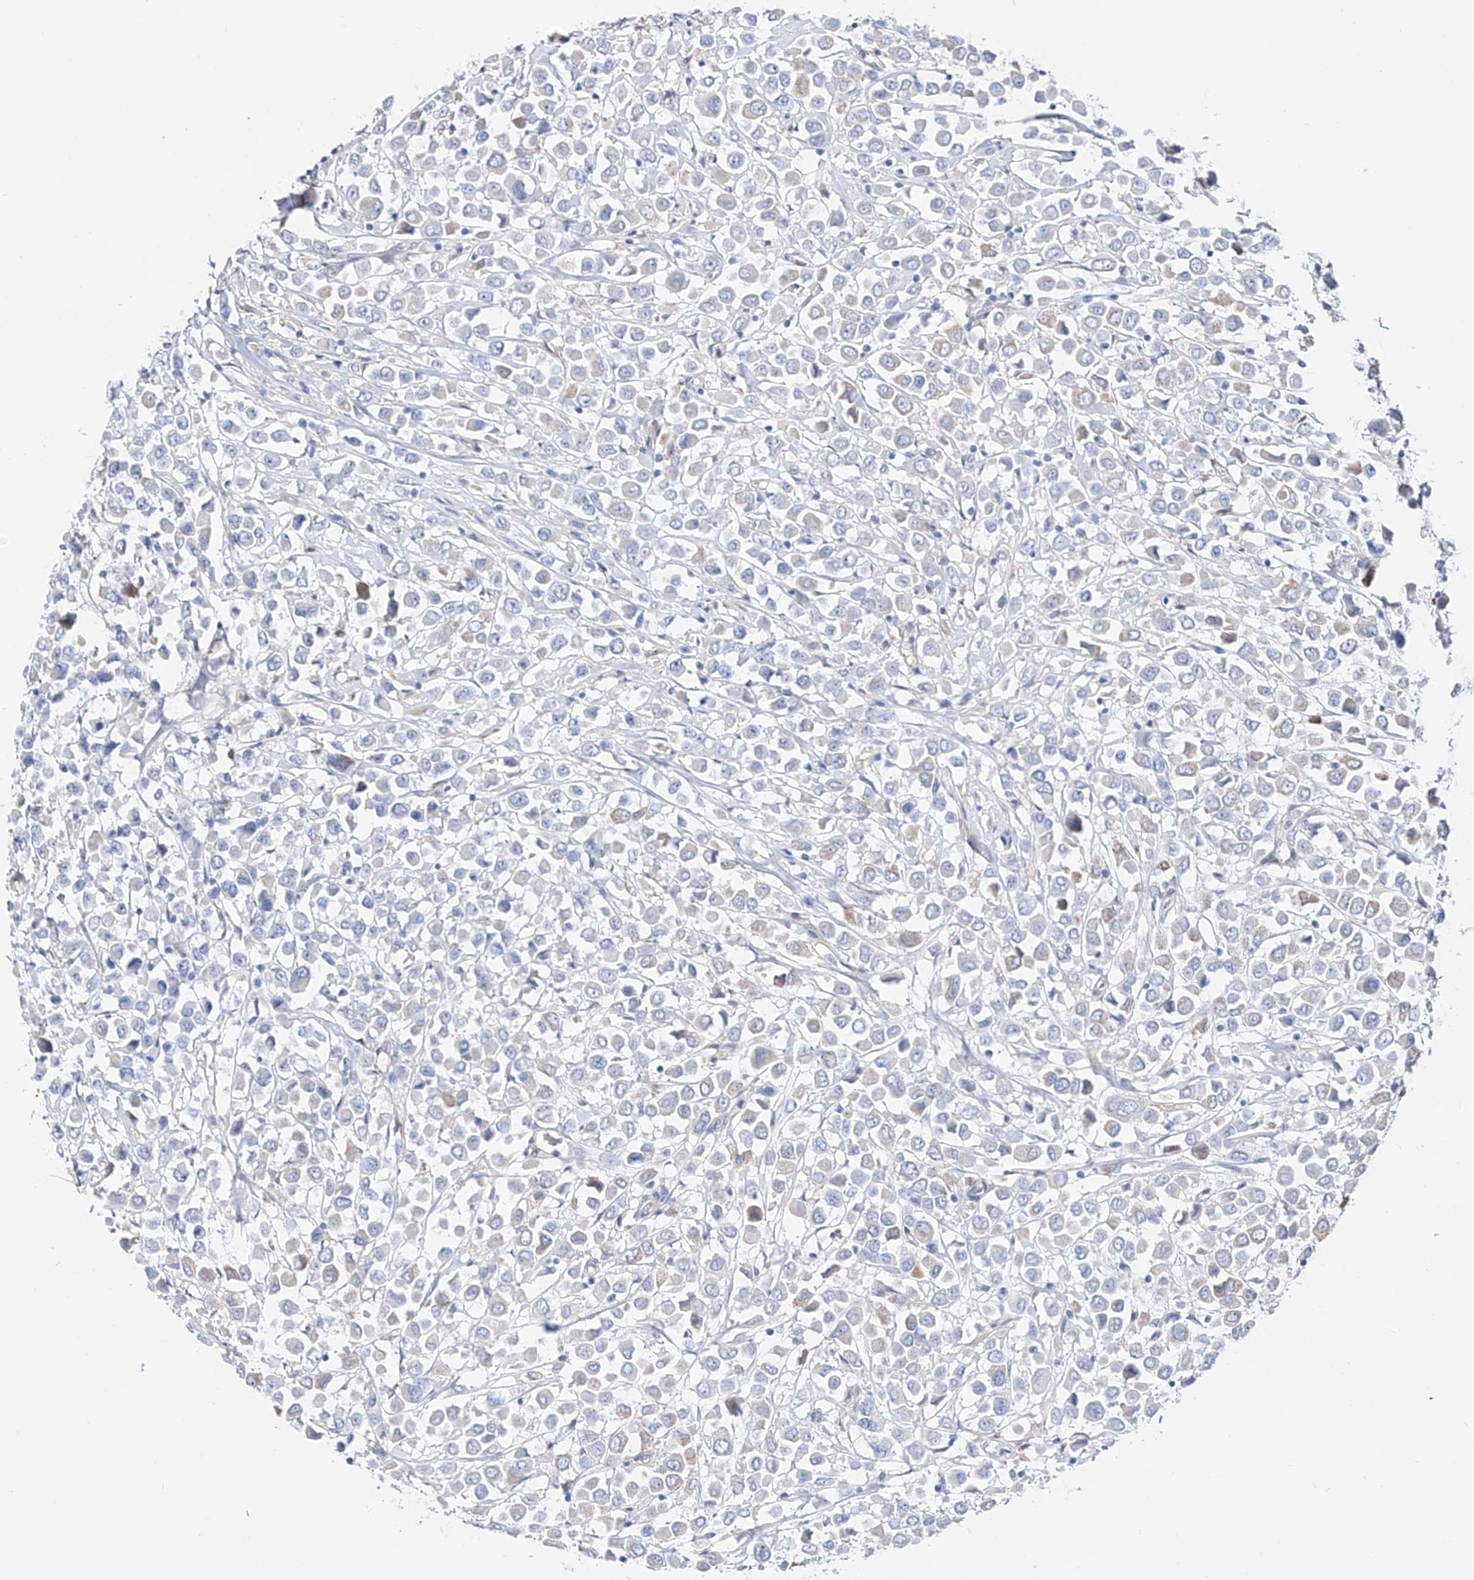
{"staining": {"intensity": "negative", "quantity": "none", "location": "none"}, "tissue": "breast cancer", "cell_type": "Tumor cells", "image_type": "cancer", "snomed": [{"axis": "morphology", "description": "Duct carcinoma"}, {"axis": "topography", "description": "Breast"}], "caption": "IHC micrograph of human invasive ductal carcinoma (breast) stained for a protein (brown), which shows no staining in tumor cells.", "gene": "ZNF653", "patient": {"sex": "female", "age": 61}}